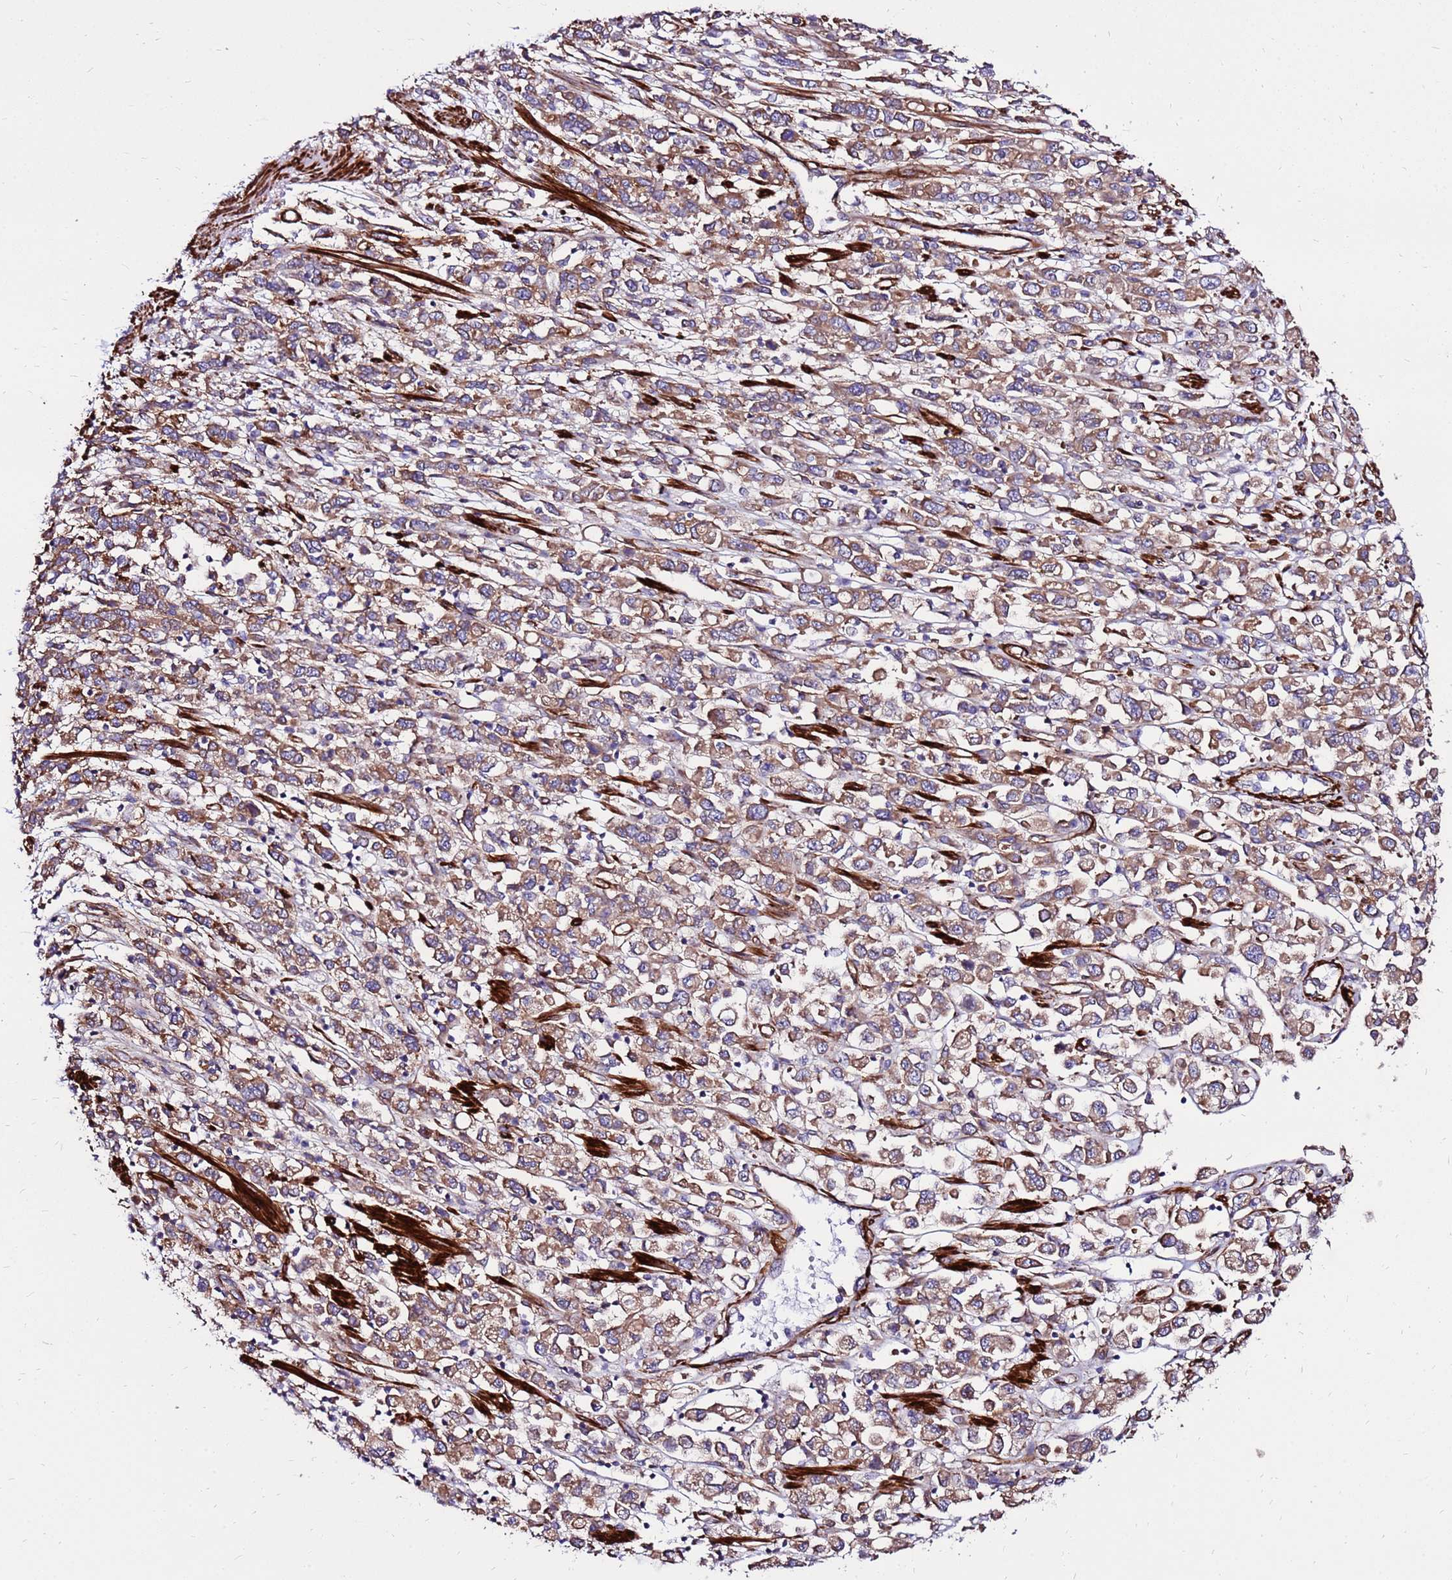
{"staining": {"intensity": "moderate", "quantity": ">75%", "location": "cytoplasmic/membranous"}, "tissue": "stomach cancer", "cell_type": "Tumor cells", "image_type": "cancer", "snomed": [{"axis": "morphology", "description": "Adenocarcinoma, NOS"}, {"axis": "topography", "description": "Stomach"}], "caption": "This image reveals IHC staining of stomach cancer, with medium moderate cytoplasmic/membranous expression in approximately >75% of tumor cells.", "gene": "EI24", "patient": {"sex": "female", "age": 76}}